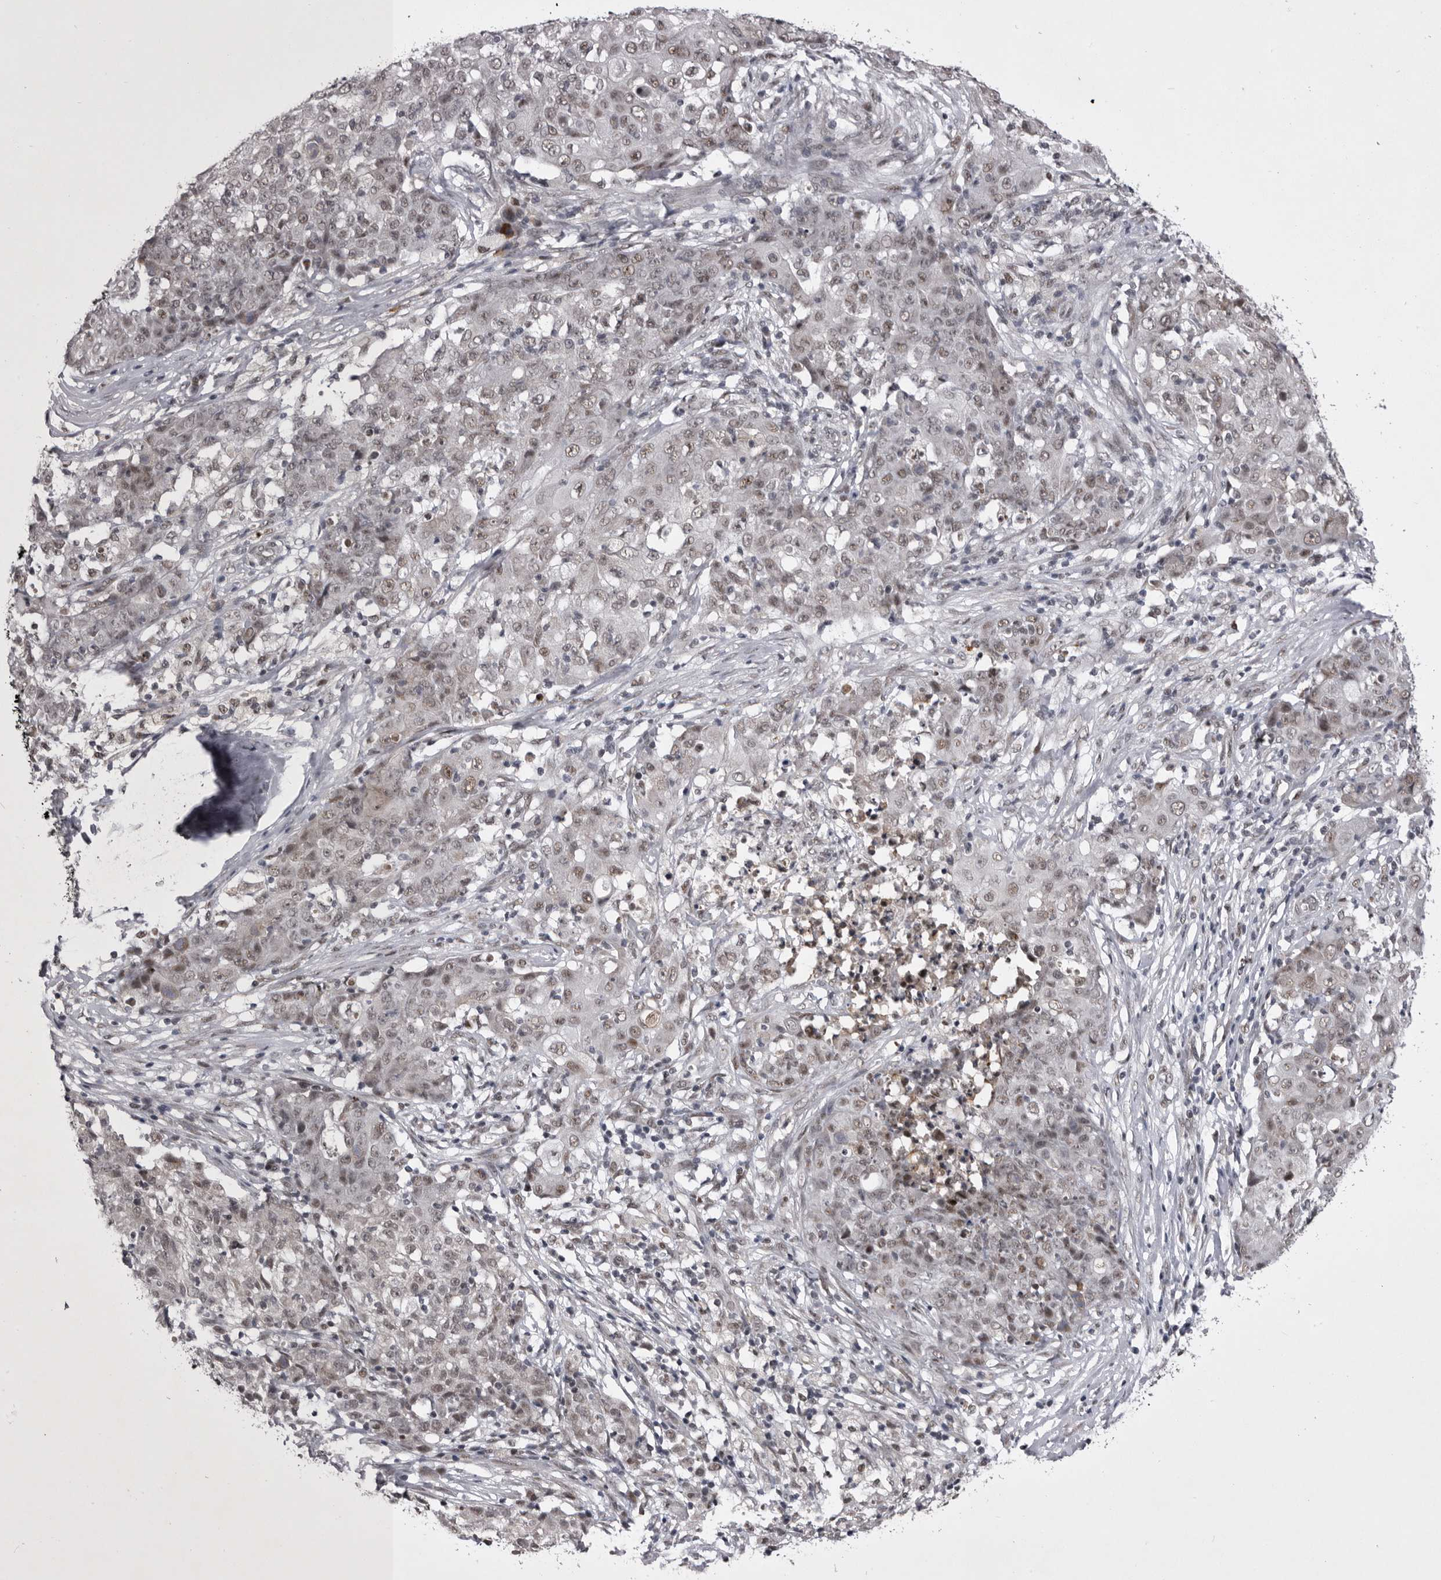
{"staining": {"intensity": "negative", "quantity": "none", "location": "none"}, "tissue": "ovarian cancer", "cell_type": "Tumor cells", "image_type": "cancer", "snomed": [{"axis": "morphology", "description": "Carcinoma, endometroid"}, {"axis": "topography", "description": "Ovary"}], "caption": "Human ovarian cancer (endometroid carcinoma) stained for a protein using IHC displays no staining in tumor cells.", "gene": "PRPF3", "patient": {"sex": "female", "age": 42}}